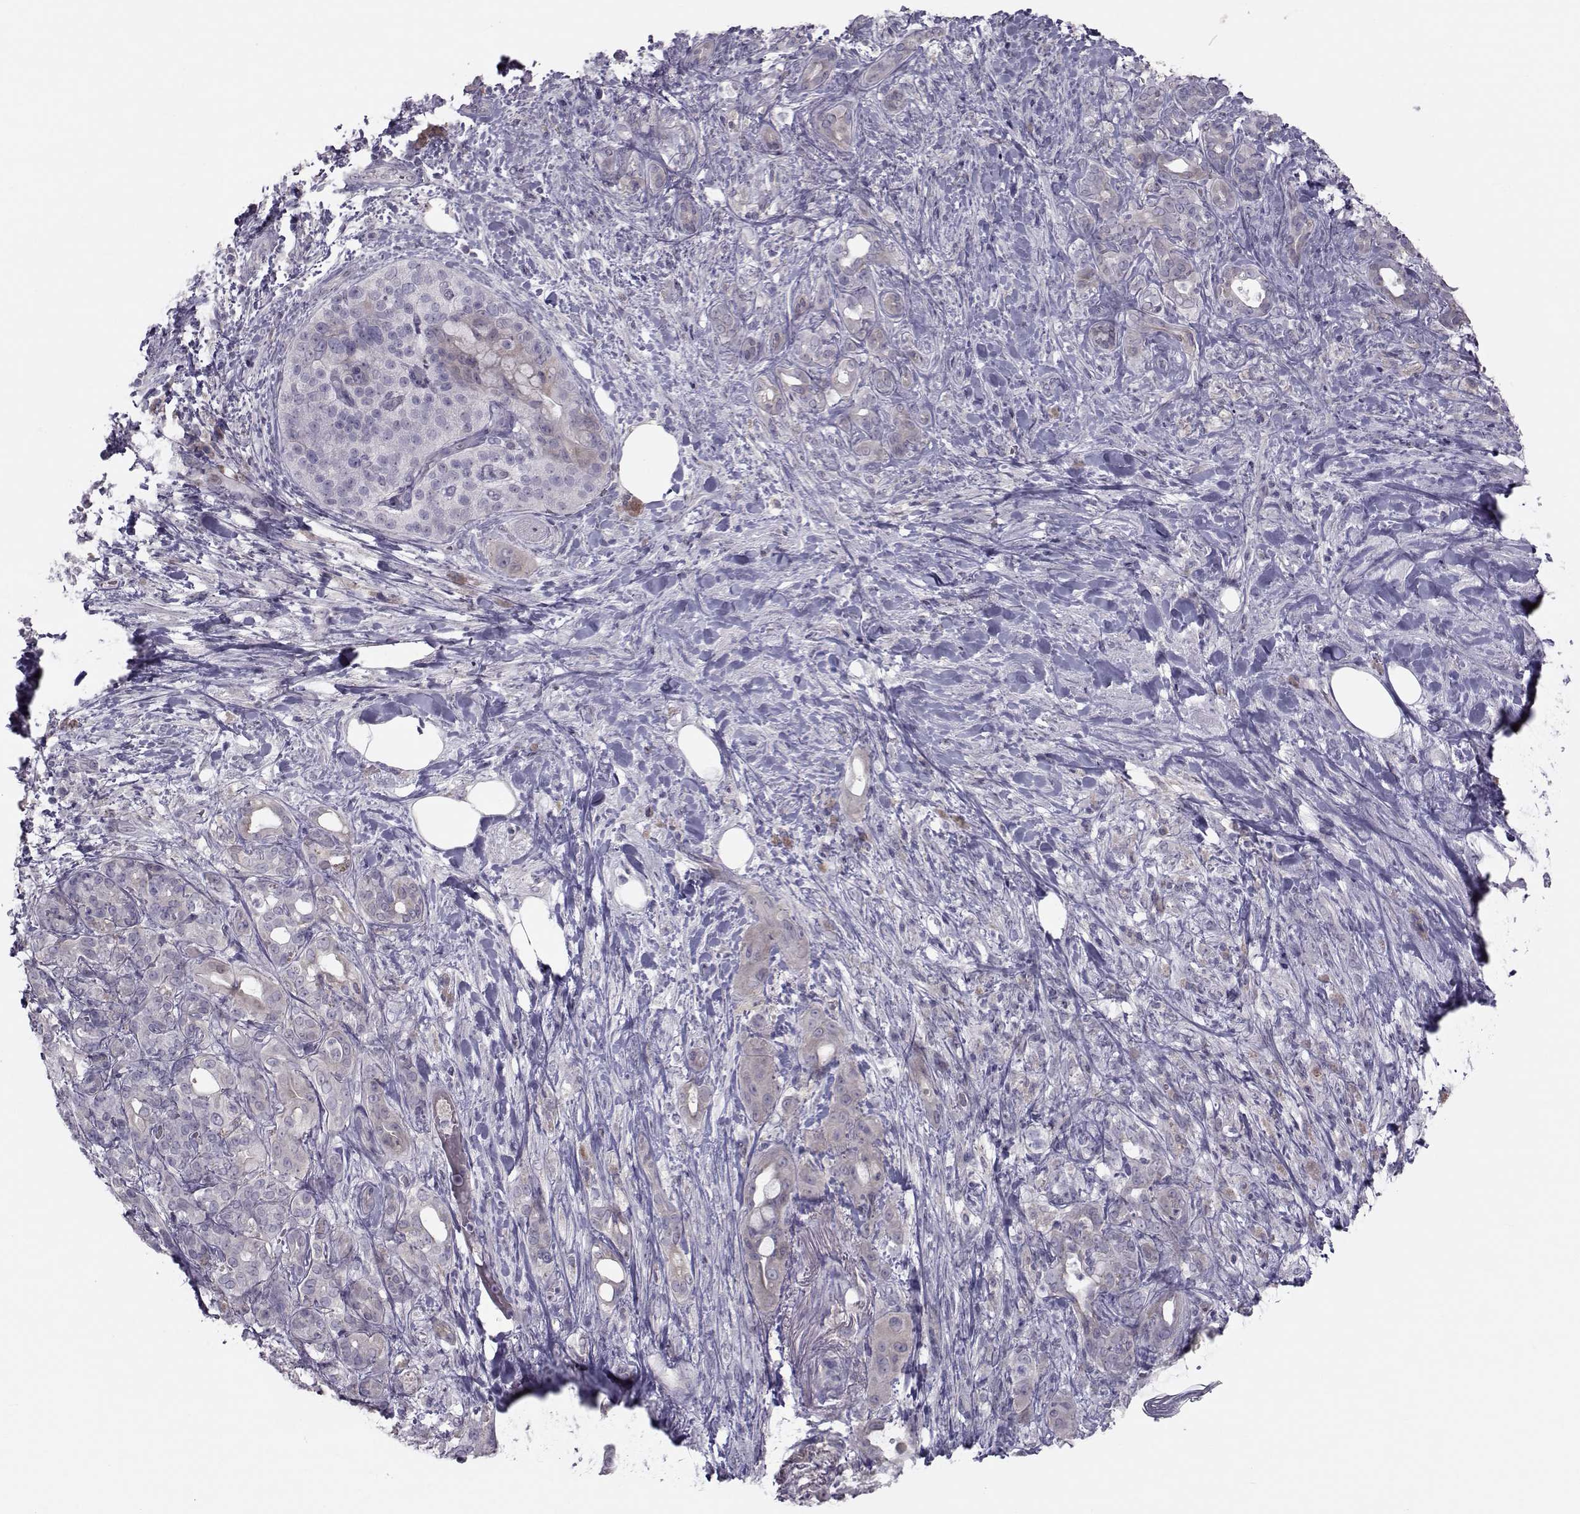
{"staining": {"intensity": "weak", "quantity": "<25%", "location": "cytoplasmic/membranous"}, "tissue": "pancreatic cancer", "cell_type": "Tumor cells", "image_type": "cancer", "snomed": [{"axis": "morphology", "description": "Adenocarcinoma, NOS"}, {"axis": "topography", "description": "Pancreas"}], "caption": "The photomicrograph displays no significant expression in tumor cells of pancreatic cancer (adenocarcinoma). Brightfield microscopy of IHC stained with DAB (brown) and hematoxylin (blue), captured at high magnification.", "gene": "GARIN3", "patient": {"sex": "male", "age": 71}}